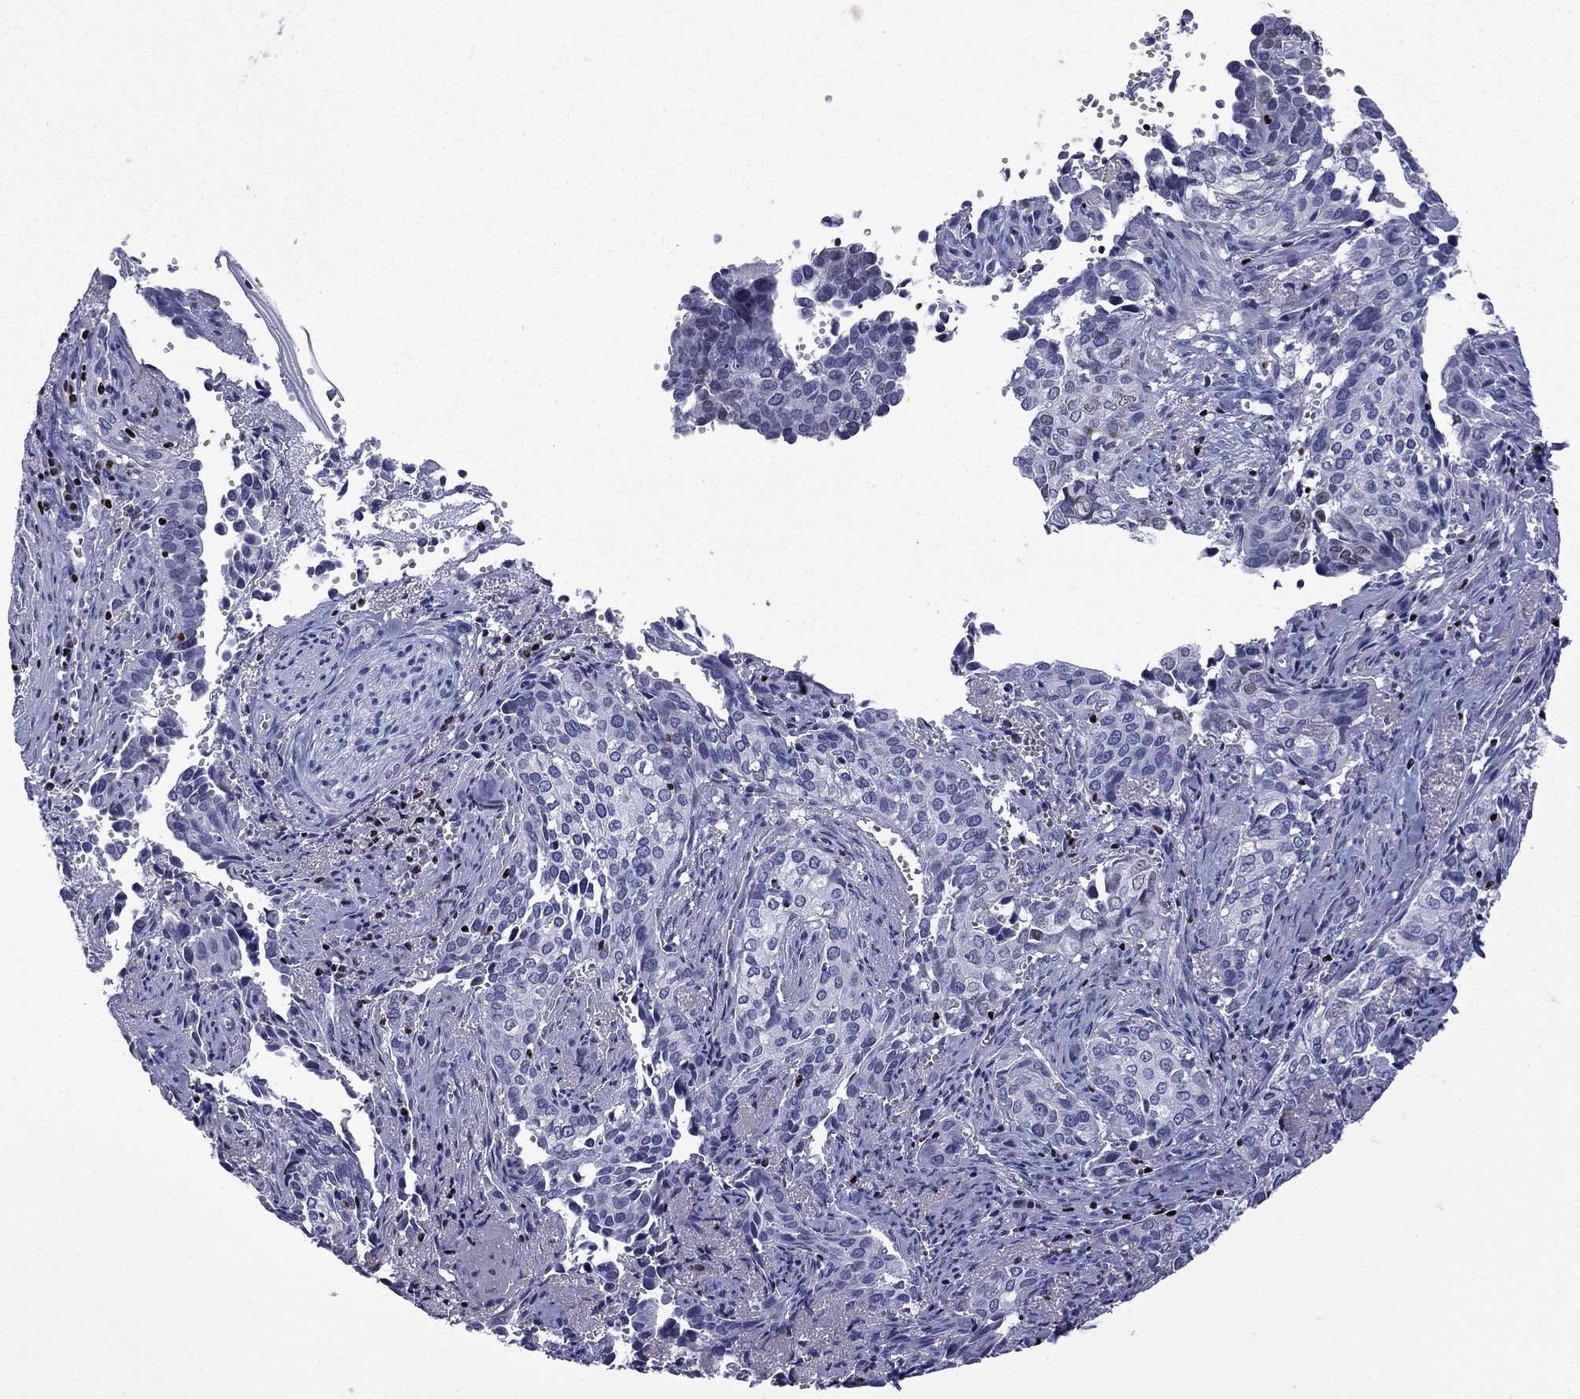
{"staining": {"intensity": "negative", "quantity": "none", "location": "none"}, "tissue": "cervical cancer", "cell_type": "Tumor cells", "image_type": "cancer", "snomed": [{"axis": "morphology", "description": "Squamous cell carcinoma, NOS"}, {"axis": "topography", "description": "Cervix"}], "caption": "Tumor cells are negative for brown protein staining in cervical cancer.", "gene": "IKZF3", "patient": {"sex": "female", "age": 29}}